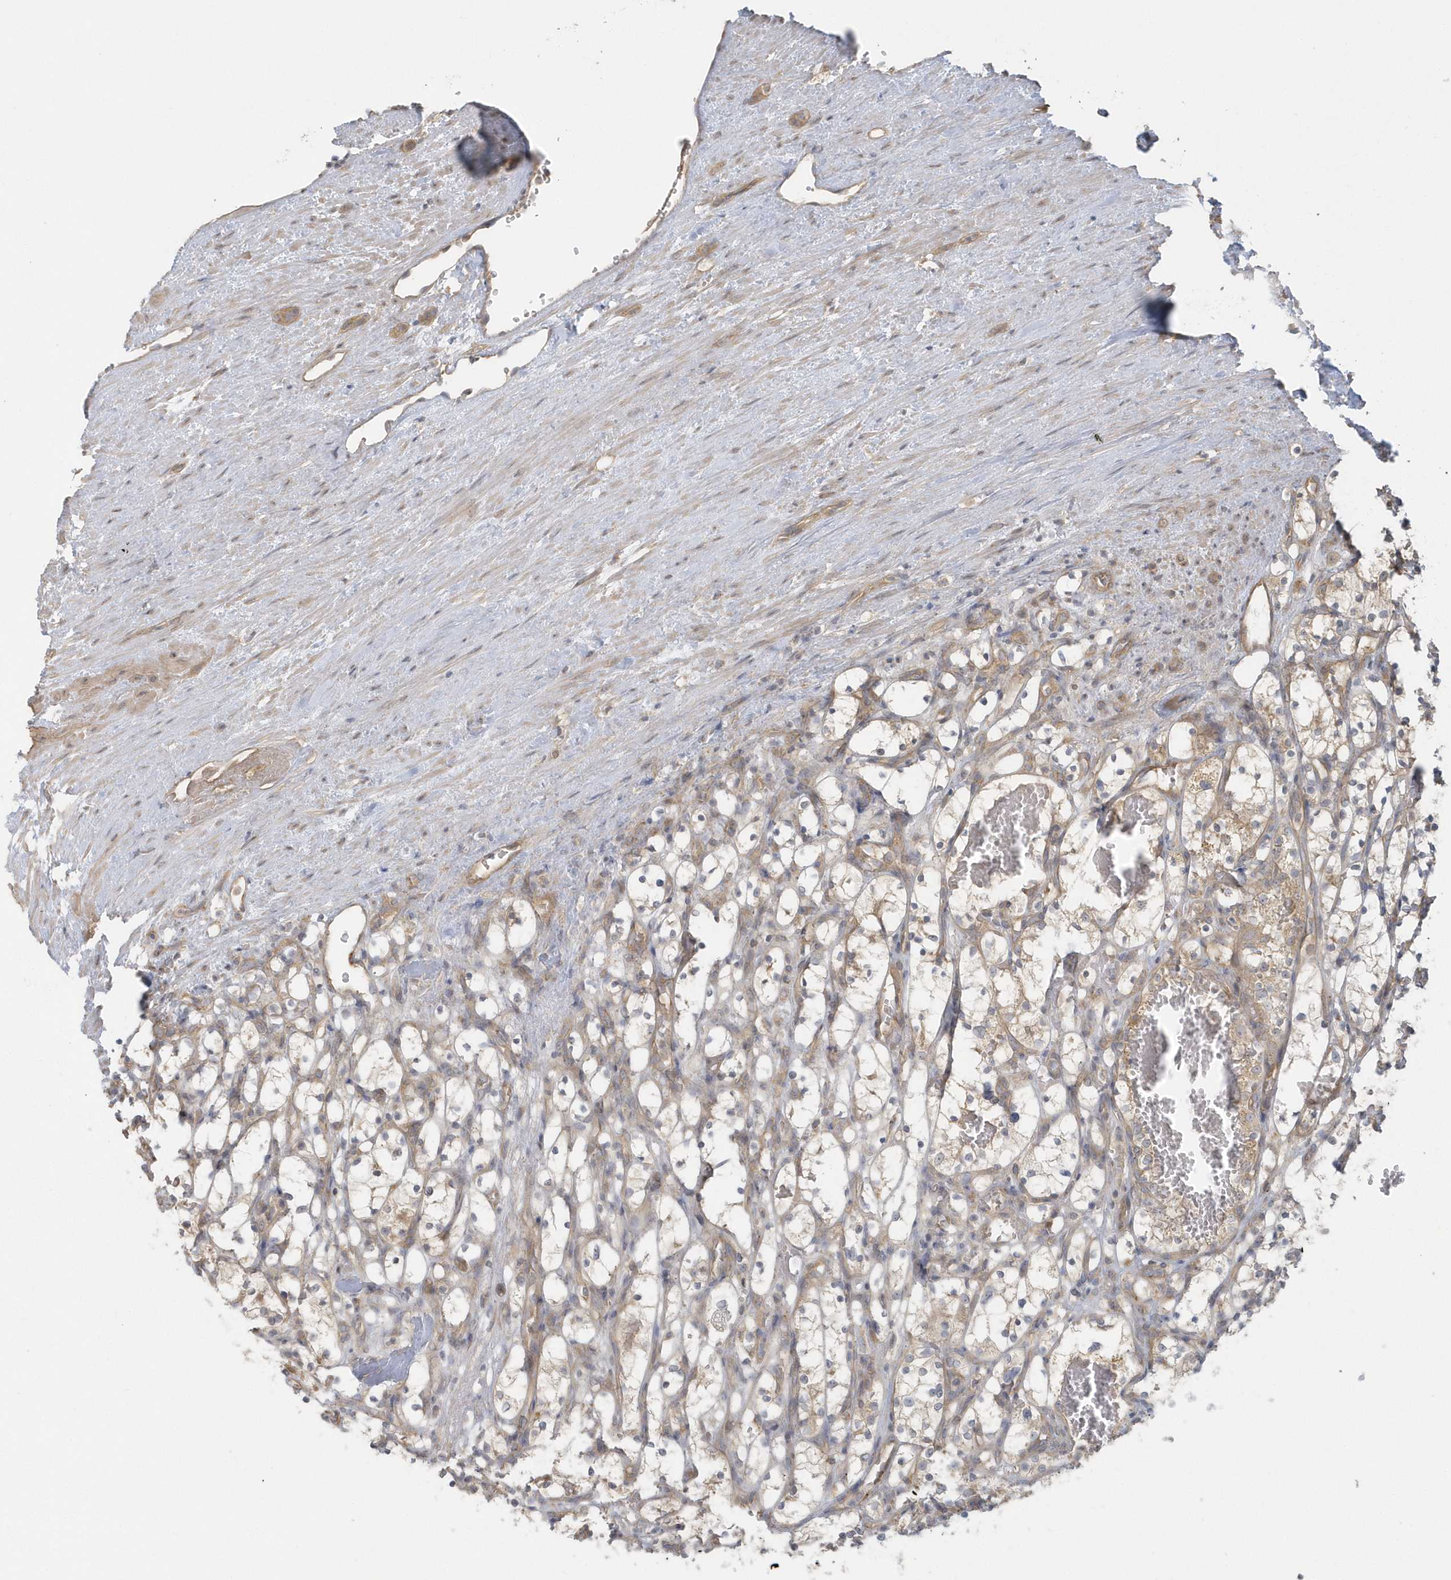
{"staining": {"intensity": "weak", "quantity": "<25%", "location": "cytoplasmic/membranous"}, "tissue": "renal cancer", "cell_type": "Tumor cells", "image_type": "cancer", "snomed": [{"axis": "morphology", "description": "Adenocarcinoma, NOS"}, {"axis": "topography", "description": "Kidney"}], "caption": "Tumor cells show no significant protein positivity in renal adenocarcinoma. Nuclei are stained in blue.", "gene": "ACTR1A", "patient": {"sex": "female", "age": 69}}